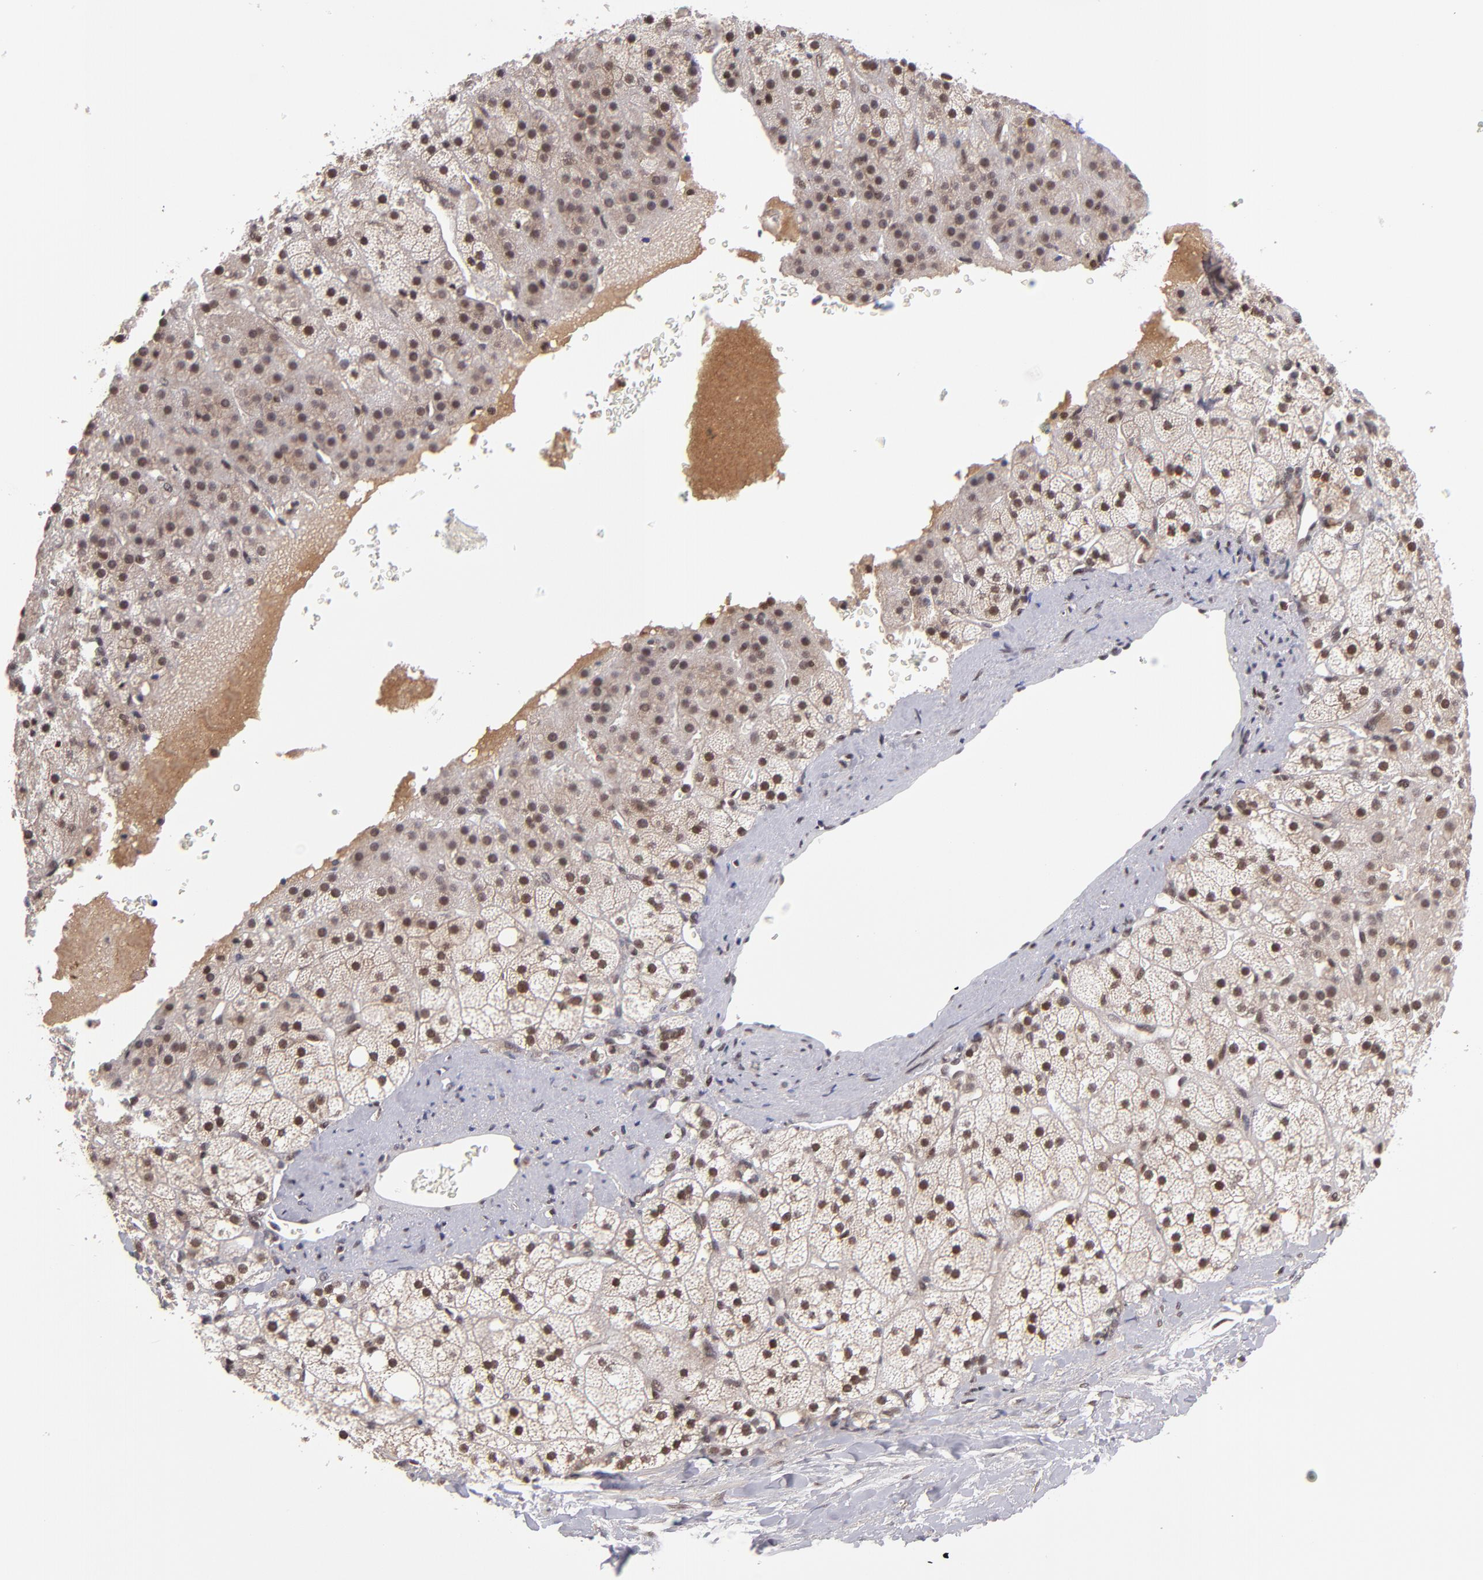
{"staining": {"intensity": "strong", "quantity": ">75%", "location": "cytoplasmic/membranous,nuclear"}, "tissue": "adrenal gland", "cell_type": "Glandular cells", "image_type": "normal", "snomed": [{"axis": "morphology", "description": "Normal tissue, NOS"}, {"axis": "topography", "description": "Adrenal gland"}], "caption": "The photomicrograph shows staining of benign adrenal gland, revealing strong cytoplasmic/membranous,nuclear protein expression (brown color) within glandular cells. (DAB (3,3'-diaminobenzidine) IHC, brown staining for protein, blue staining for nuclei).", "gene": "EP300", "patient": {"sex": "male", "age": 35}}